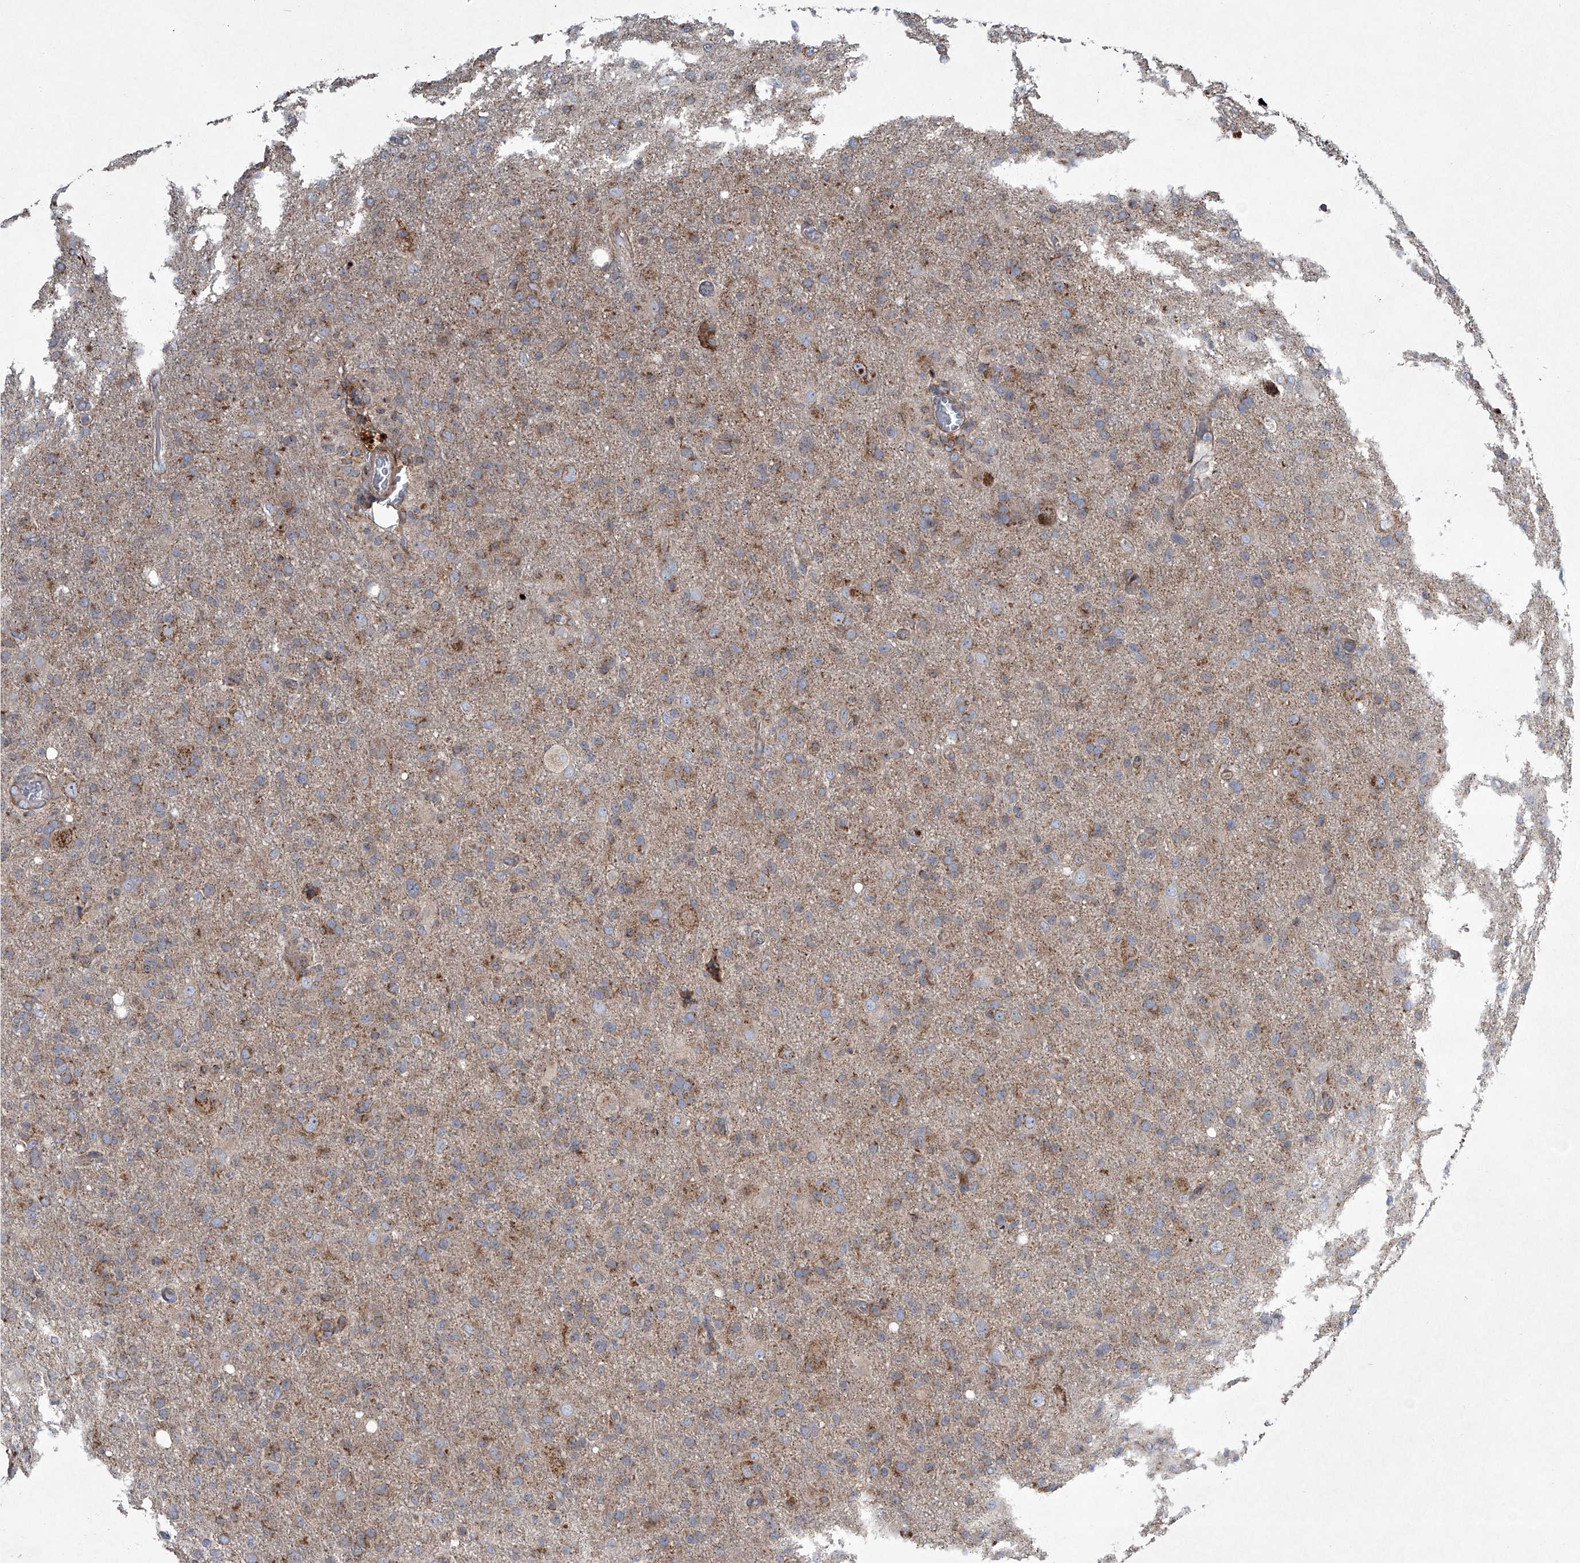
{"staining": {"intensity": "moderate", "quantity": ">75%", "location": "cytoplasmic/membranous"}, "tissue": "glioma", "cell_type": "Tumor cells", "image_type": "cancer", "snomed": [{"axis": "morphology", "description": "Glioma, malignant, High grade"}, {"axis": "topography", "description": "Brain"}], "caption": "Tumor cells demonstrate moderate cytoplasmic/membranous positivity in about >75% of cells in malignant glioma (high-grade).", "gene": "STRADA", "patient": {"sex": "female", "age": 57}}